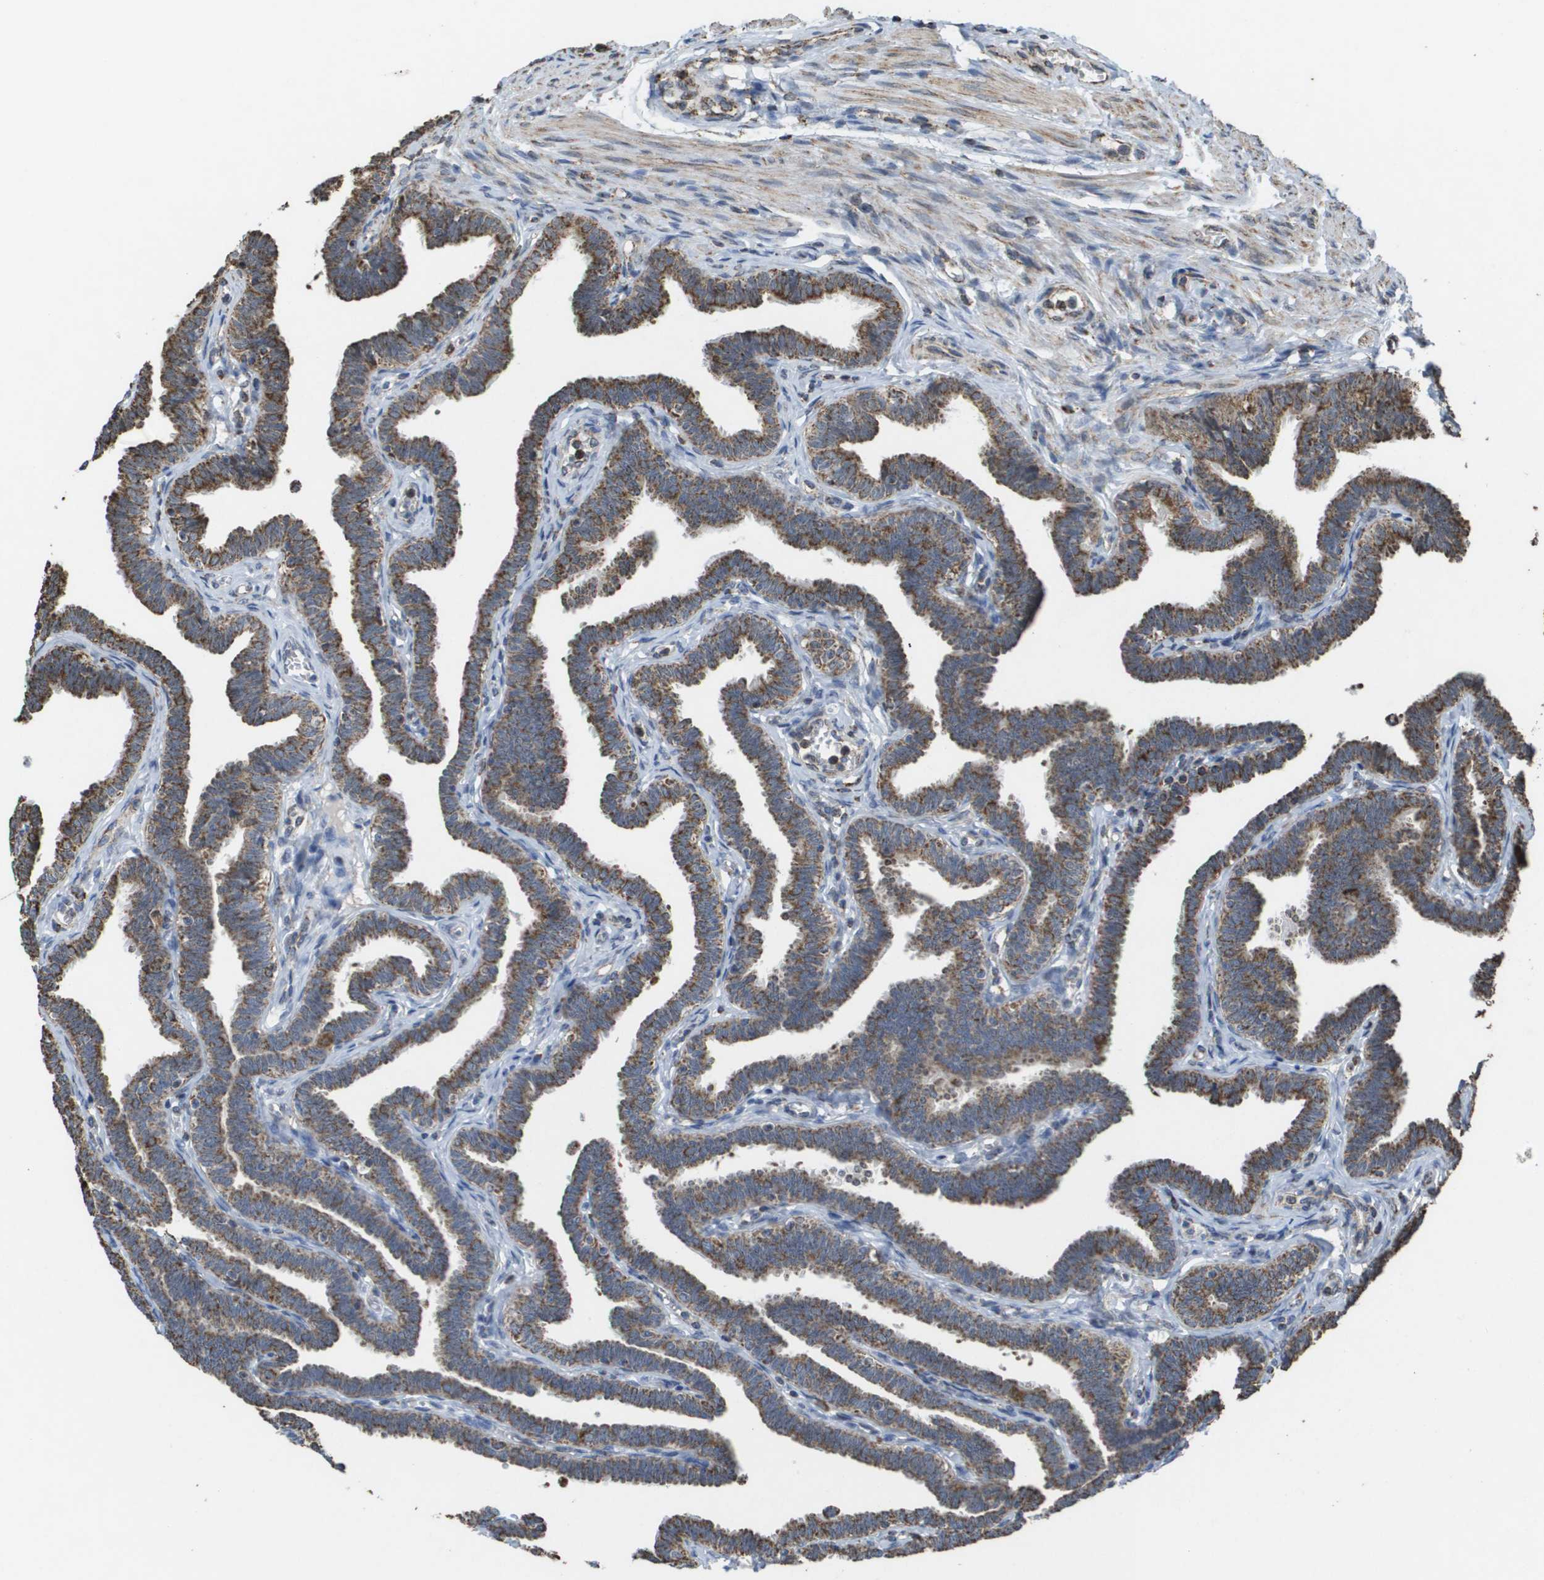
{"staining": {"intensity": "strong", "quantity": ">75%", "location": "cytoplasmic/membranous"}, "tissue": "fallopian tube", "cell_type": "Glandular cells", "image_type": "normal", "snomed": [{"axis": "morphology", "description": "Normal tissue, NOS"}, {"axis": "topography", "description": "Fallopian tube"}, {"axis": "topography", "description": "Ovary"}], "caption": "This photomicrograph displays immunohistochemistry staining of unremarkable human fallopian tube, with high strong cytoplasmic/membranous positivity in about >75% of glandular cells.", "gene": "HSPE1", "patient": {"sex": "female", "age": 23}}